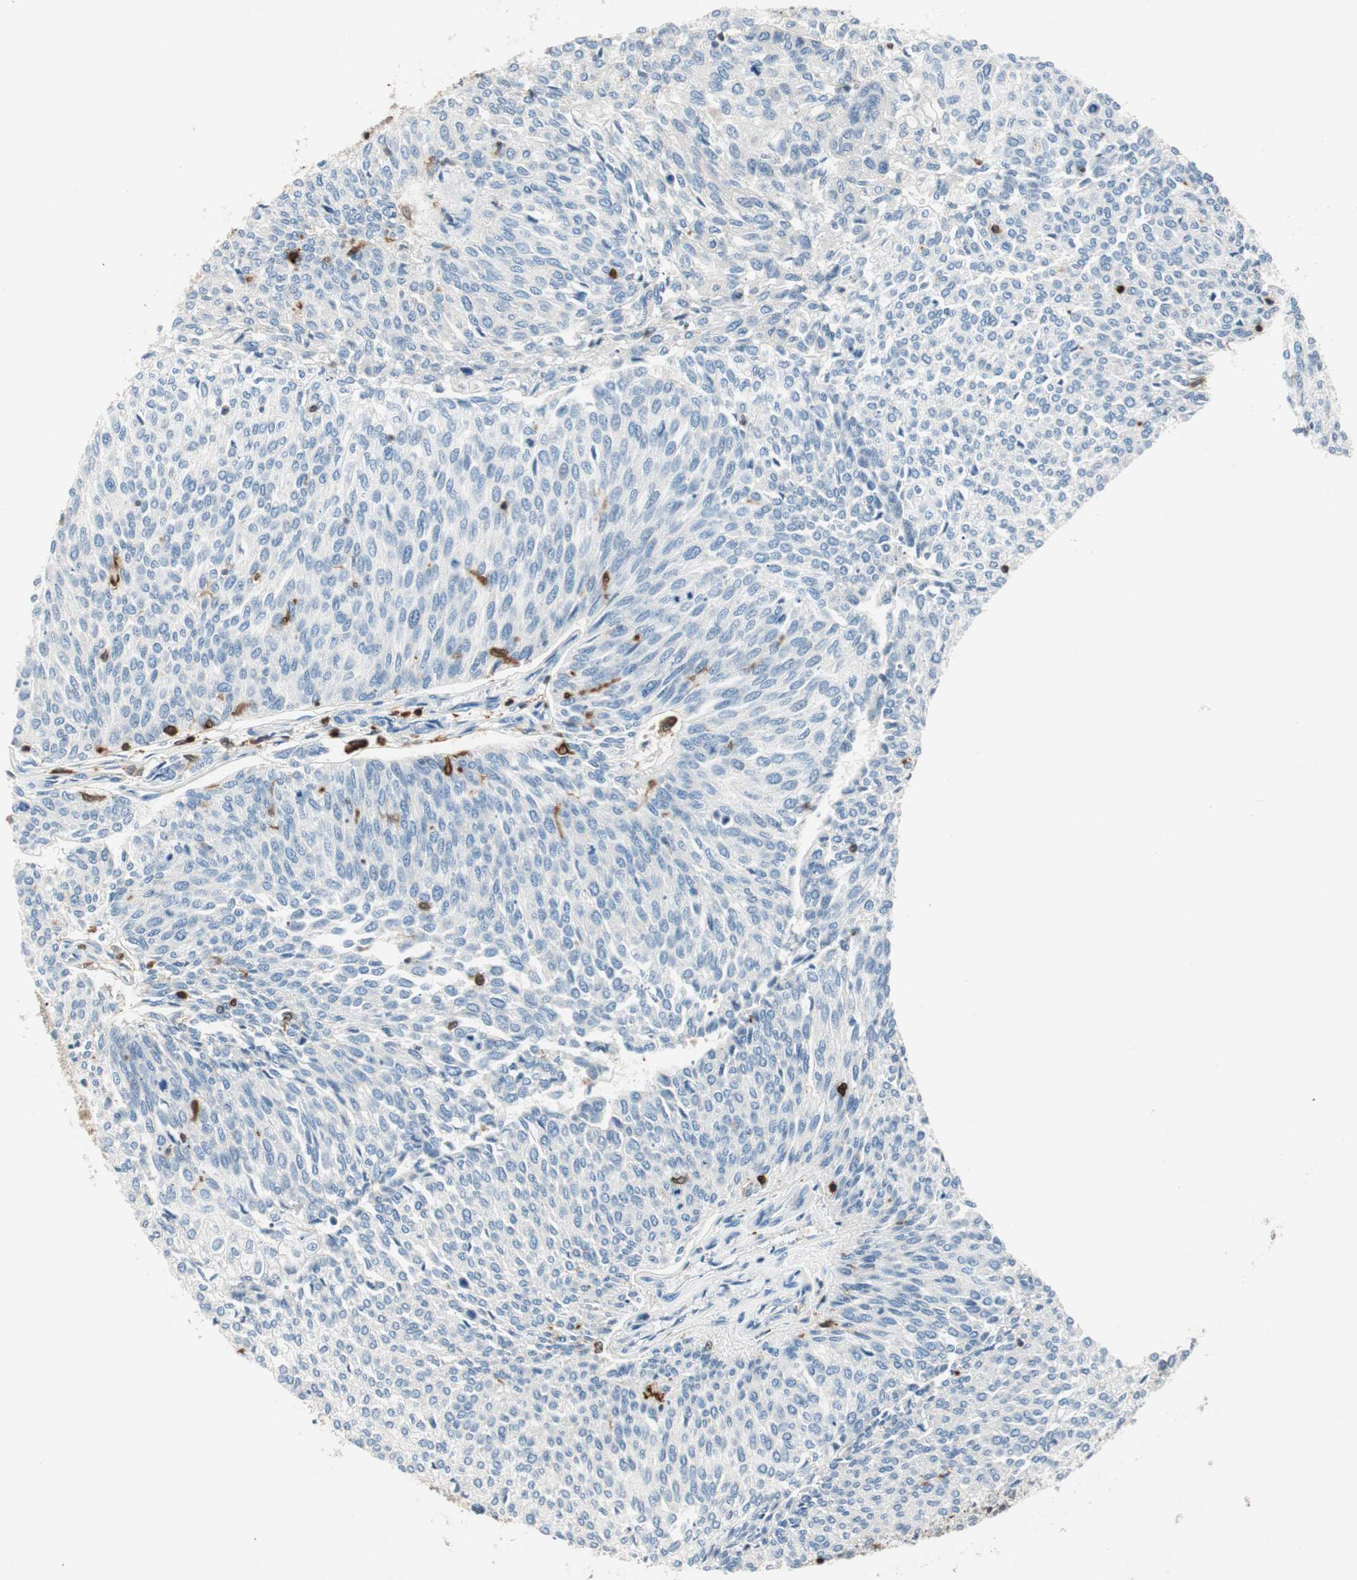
{"staining": {"intensity": "negative", "quantity": "none", "location": "none"}, "tissue": "urothelial cancer", "cell_type": "Tumor cells", "image_type": "cancer", "snomed": [{"axis": "morphology", "description": "Urothelial carcinoma, Low grade"}, {"axis": "topography", "description": "Urinary bladder"}], "caption": "Tumor cells are negative for brown protein staining in urothelial cancer.", "gene": "COTL1", "patient": {"sex": "female", "age": 79}}